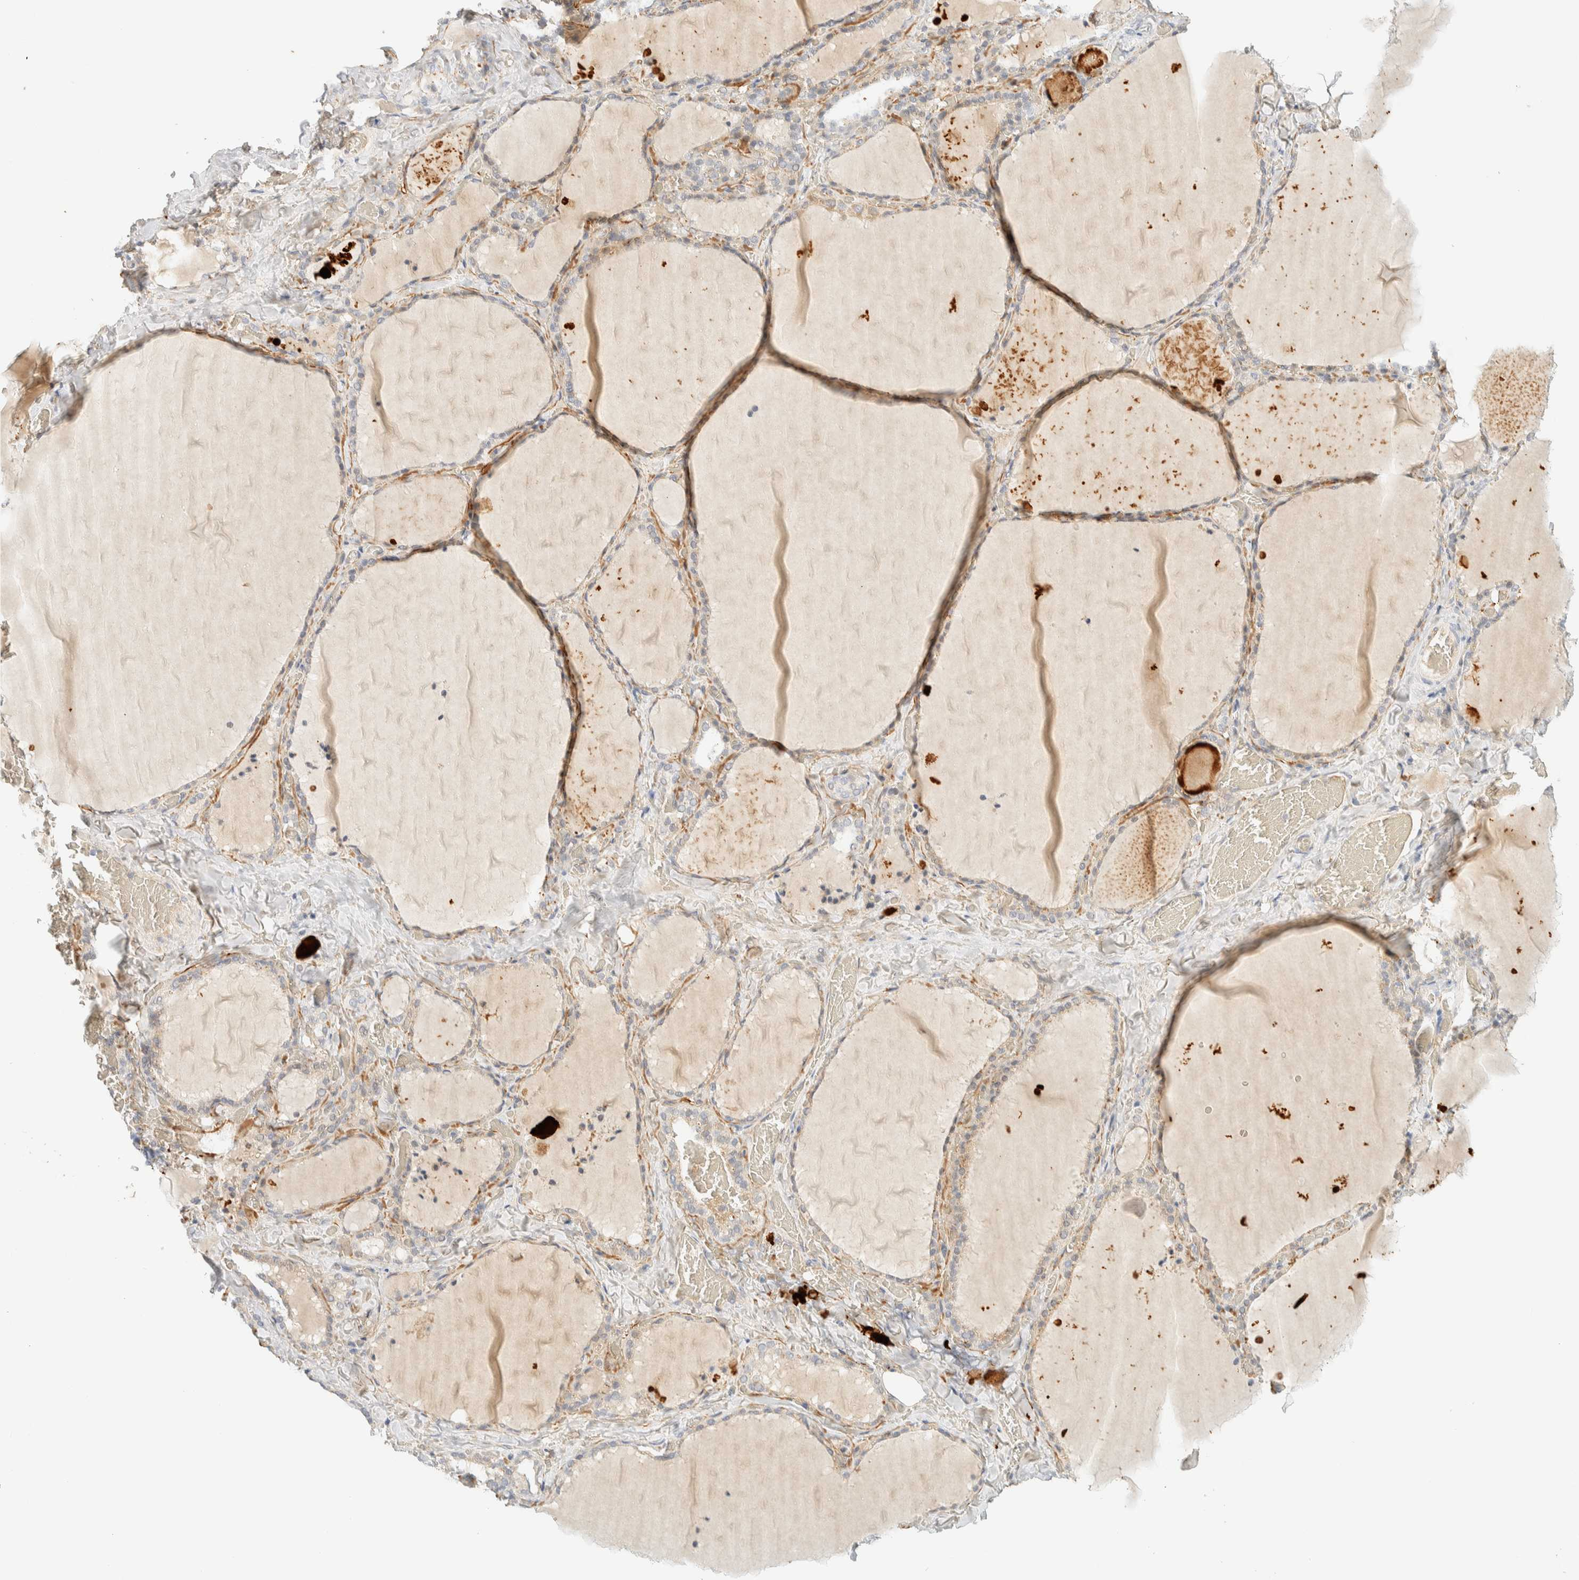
{"staining": {"intensity": "weak", "quantity": "25%-75%", "location": "cytoplasmic/membranous"}, "tissue": "thyroid gland", "cell_type": "Glandular cells", "image_type": "normal", "snomed": [{"axis": "morphology", "description": "Normal tissue, NOS"}, {"axis": "topography", "description": "Thyroid gland"}], "caption": "Thyroid gland stained with DAB (3,3'-diaminobenzidine) IHC shows low levels of weak cytoplasmic/membranous expression in approximately 25%-75% of glandular cells.", "gene": "TNK1", "patient": {"sex": "female", "age": 22}}